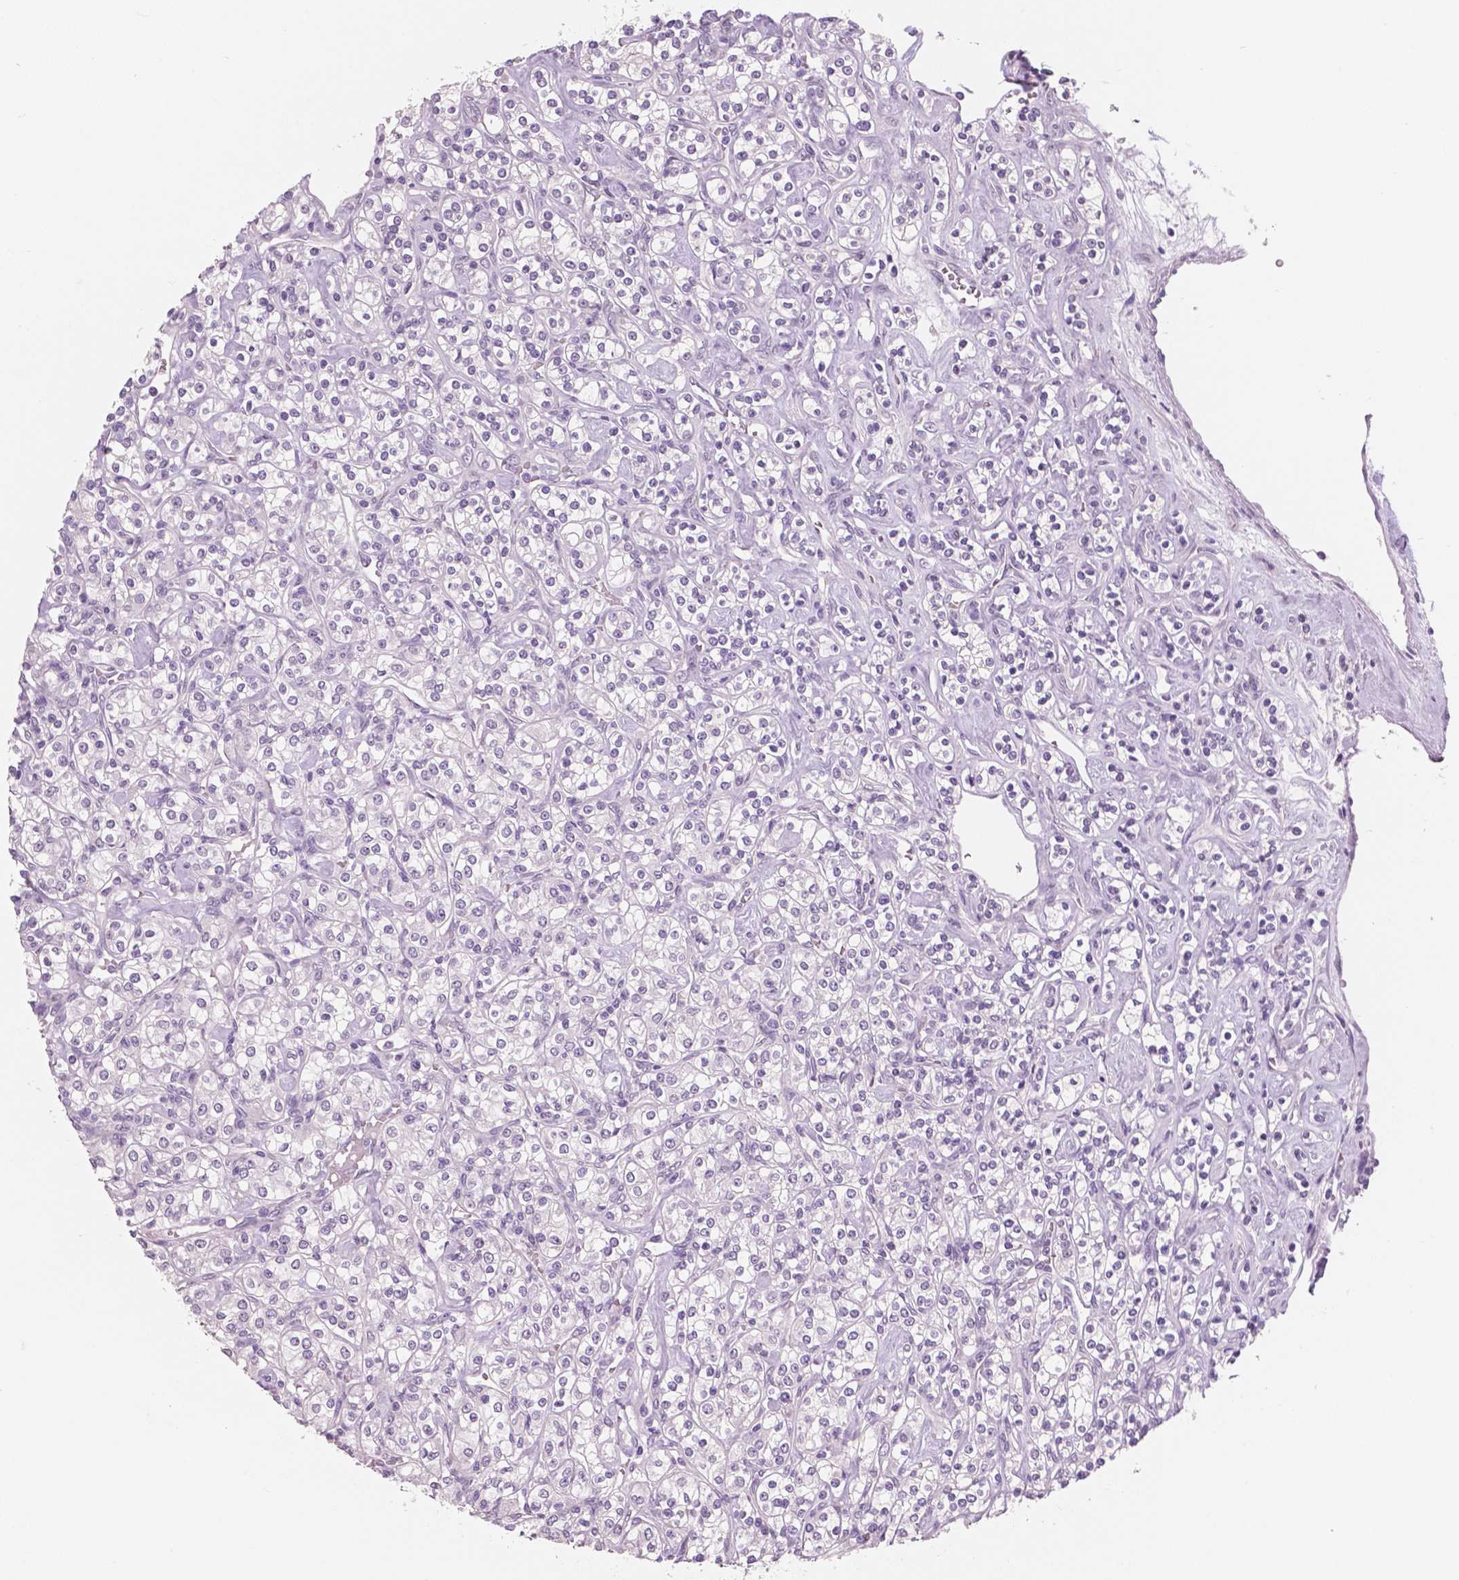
{"staining": {"intensity": "negative", "quantity": "none", "location": "none"}, "tissue": "renal cancer", "cell_type": "Tumor cells", "image_type": "cancer", "snomed": [{"axis": "morphology", "description": "Adenocarcinoma, NOS"}, {"axis": "topography", "description": "Kidney"}], "caption": "A micrograph of renal cancer stained for a protein displays no brown staining in tumor cells.", "gene": "NECAB2", "patient": {"sex": "male", "age": 77}}